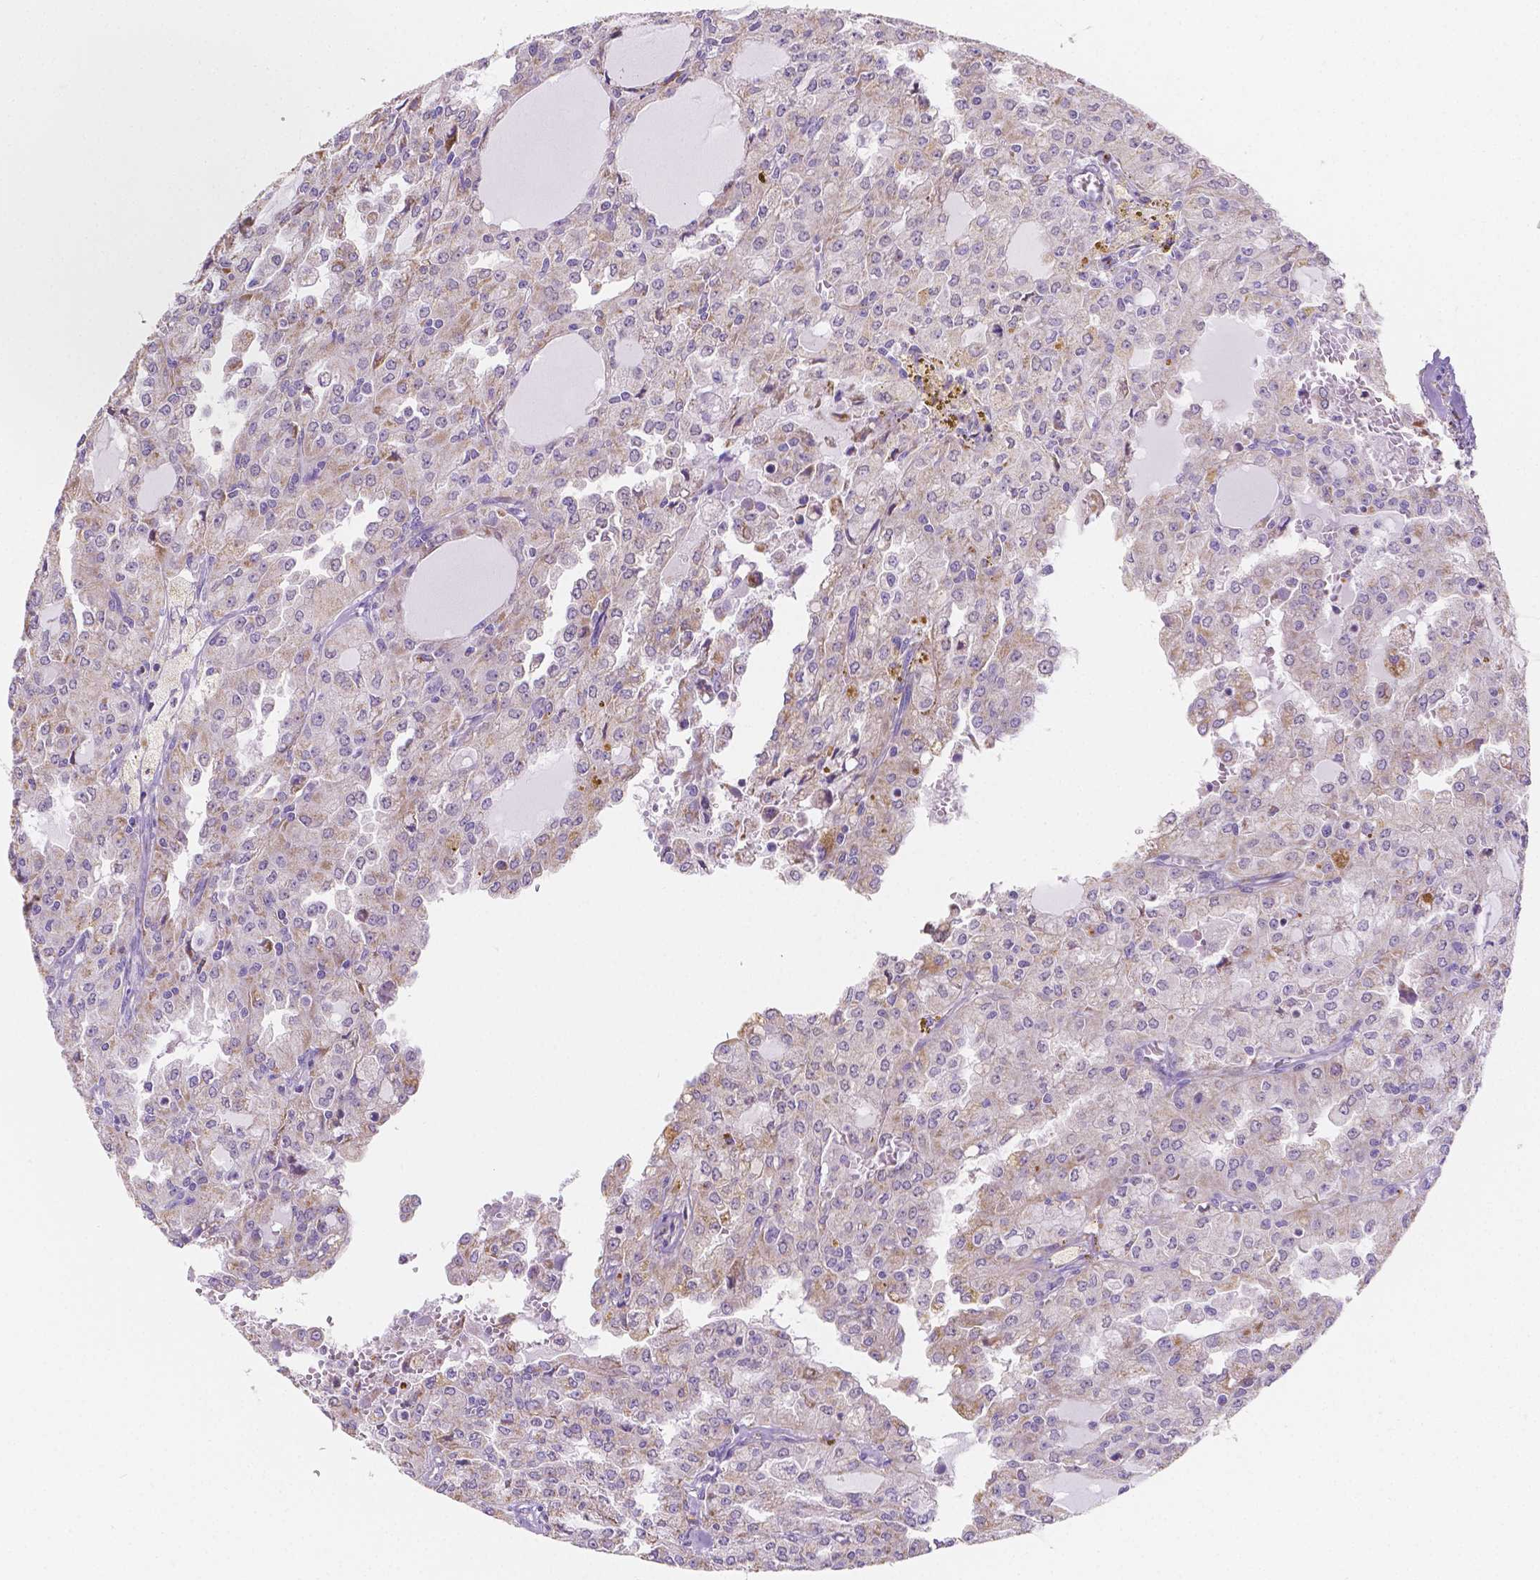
{"staining": {"intensity": "weak", "quantity": "<25%", "location": "cytoplasmic/membranous"}, "tissue": "head and neck cancer", "cell_type": "Tumor cells", "image_type": "cancer", "snomed": [{"axis": "morphology", "description": "Adenocarcinoma, NOS"}, {"axis": "topography", "description": "Head-Neck"}], "caption": "High power microscopy histopathology image of an IHC image of head and neck cancer, revealing no significant positivity in tumor cells.", "gene": "TMEM130", "patient": {"sex": "male", "age": 64}}